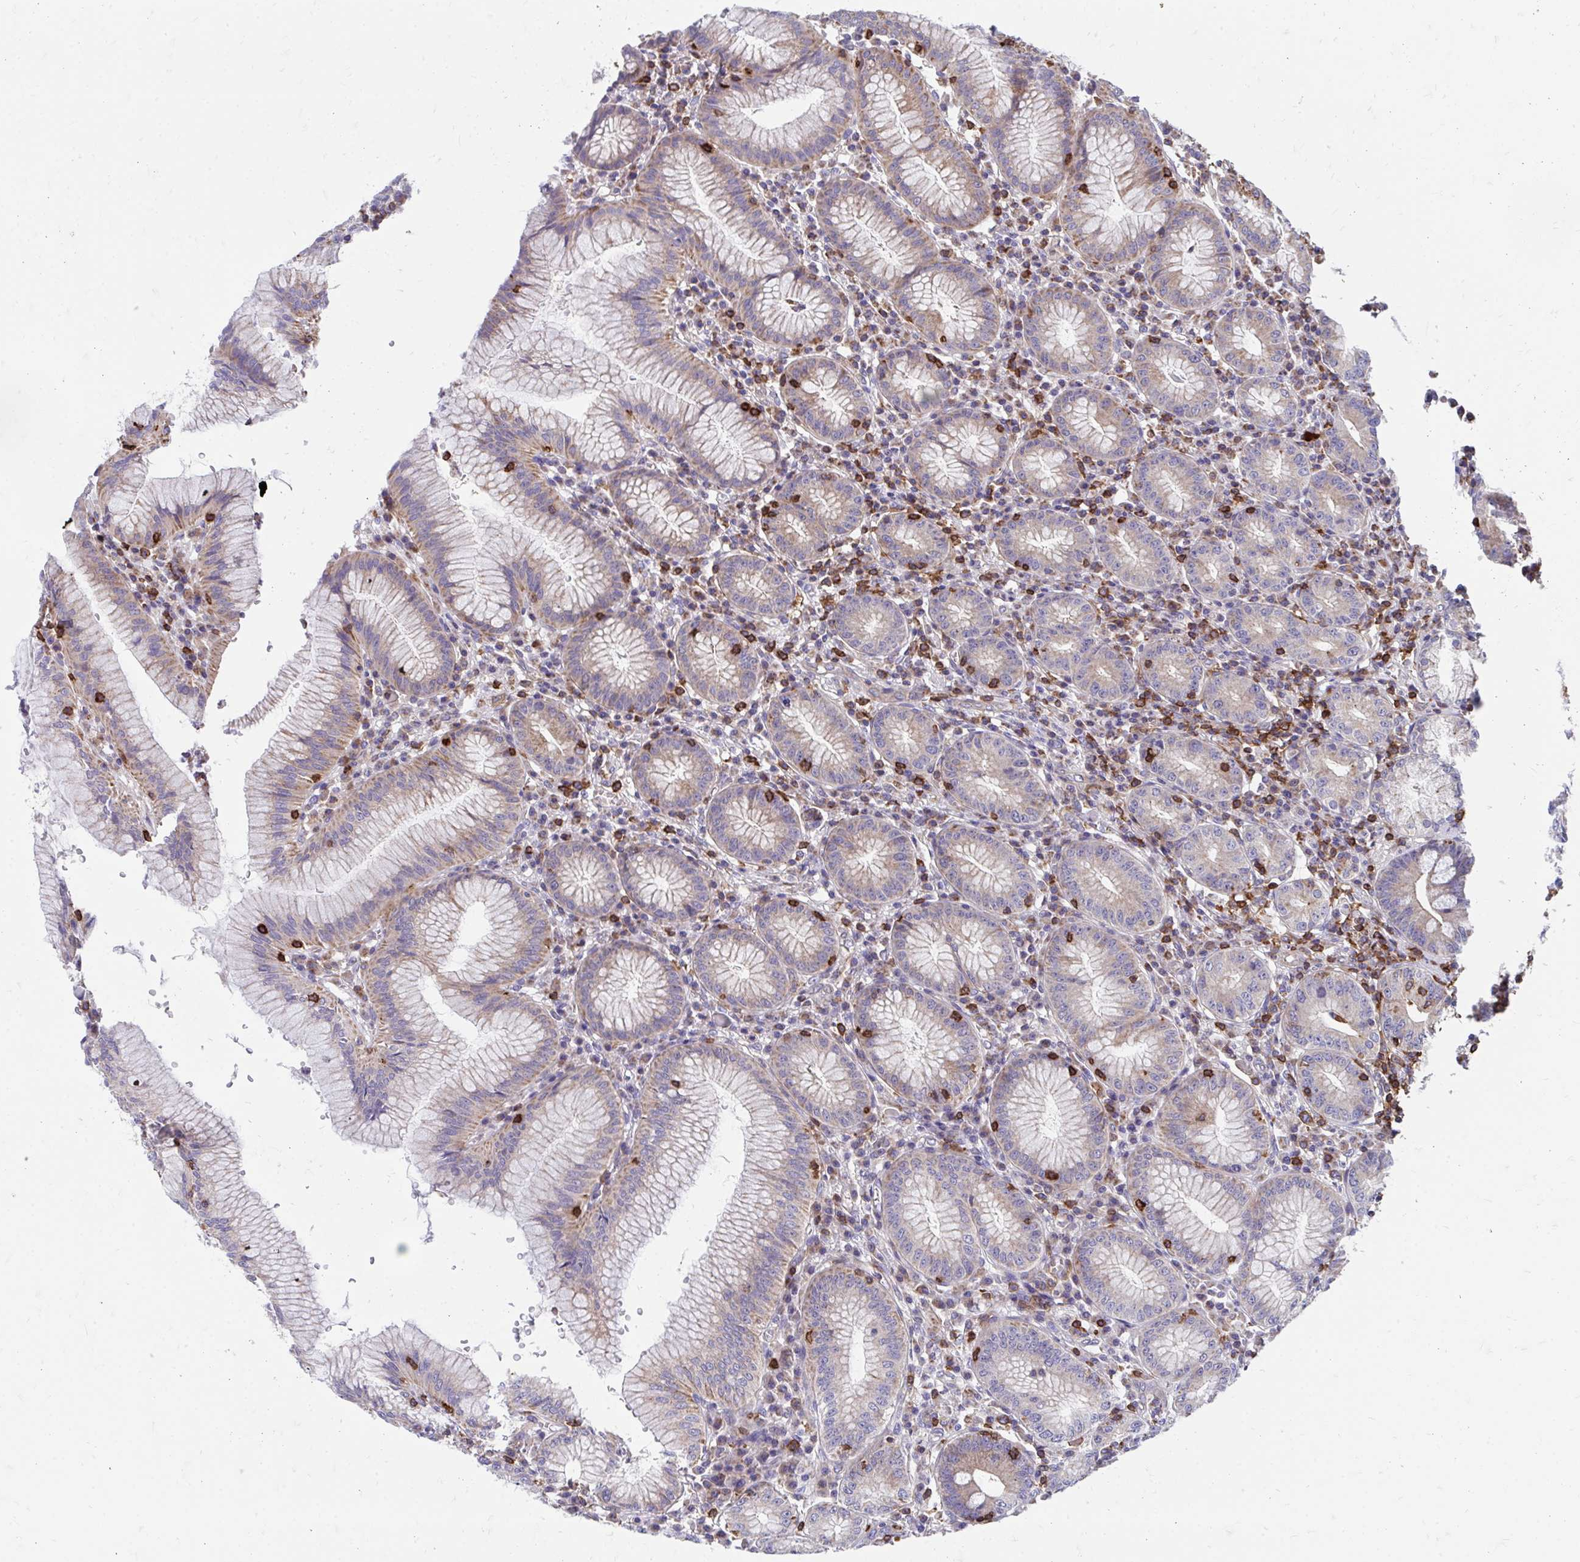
{"staining": {"intensity": "strong", "quantity": "25%-75%", "location": "cytoplasmic/membranous"}, "tissue": "stomach", "cell_type": "Glandular cells", "image_type": "normal", "snomed": [{"axis": "morphology", "description": "Normal tissue, NOS"}, {"axis": "topography", "description": "Stomach"}], "caption": "Stomach stained for a protein (brown) displays strong cytoplasmic/membranous positive expression in approximately 25%-75% of glandular cells.", "gene": "FHIP1B", "patient": {"sex": "male", "age": 55}}